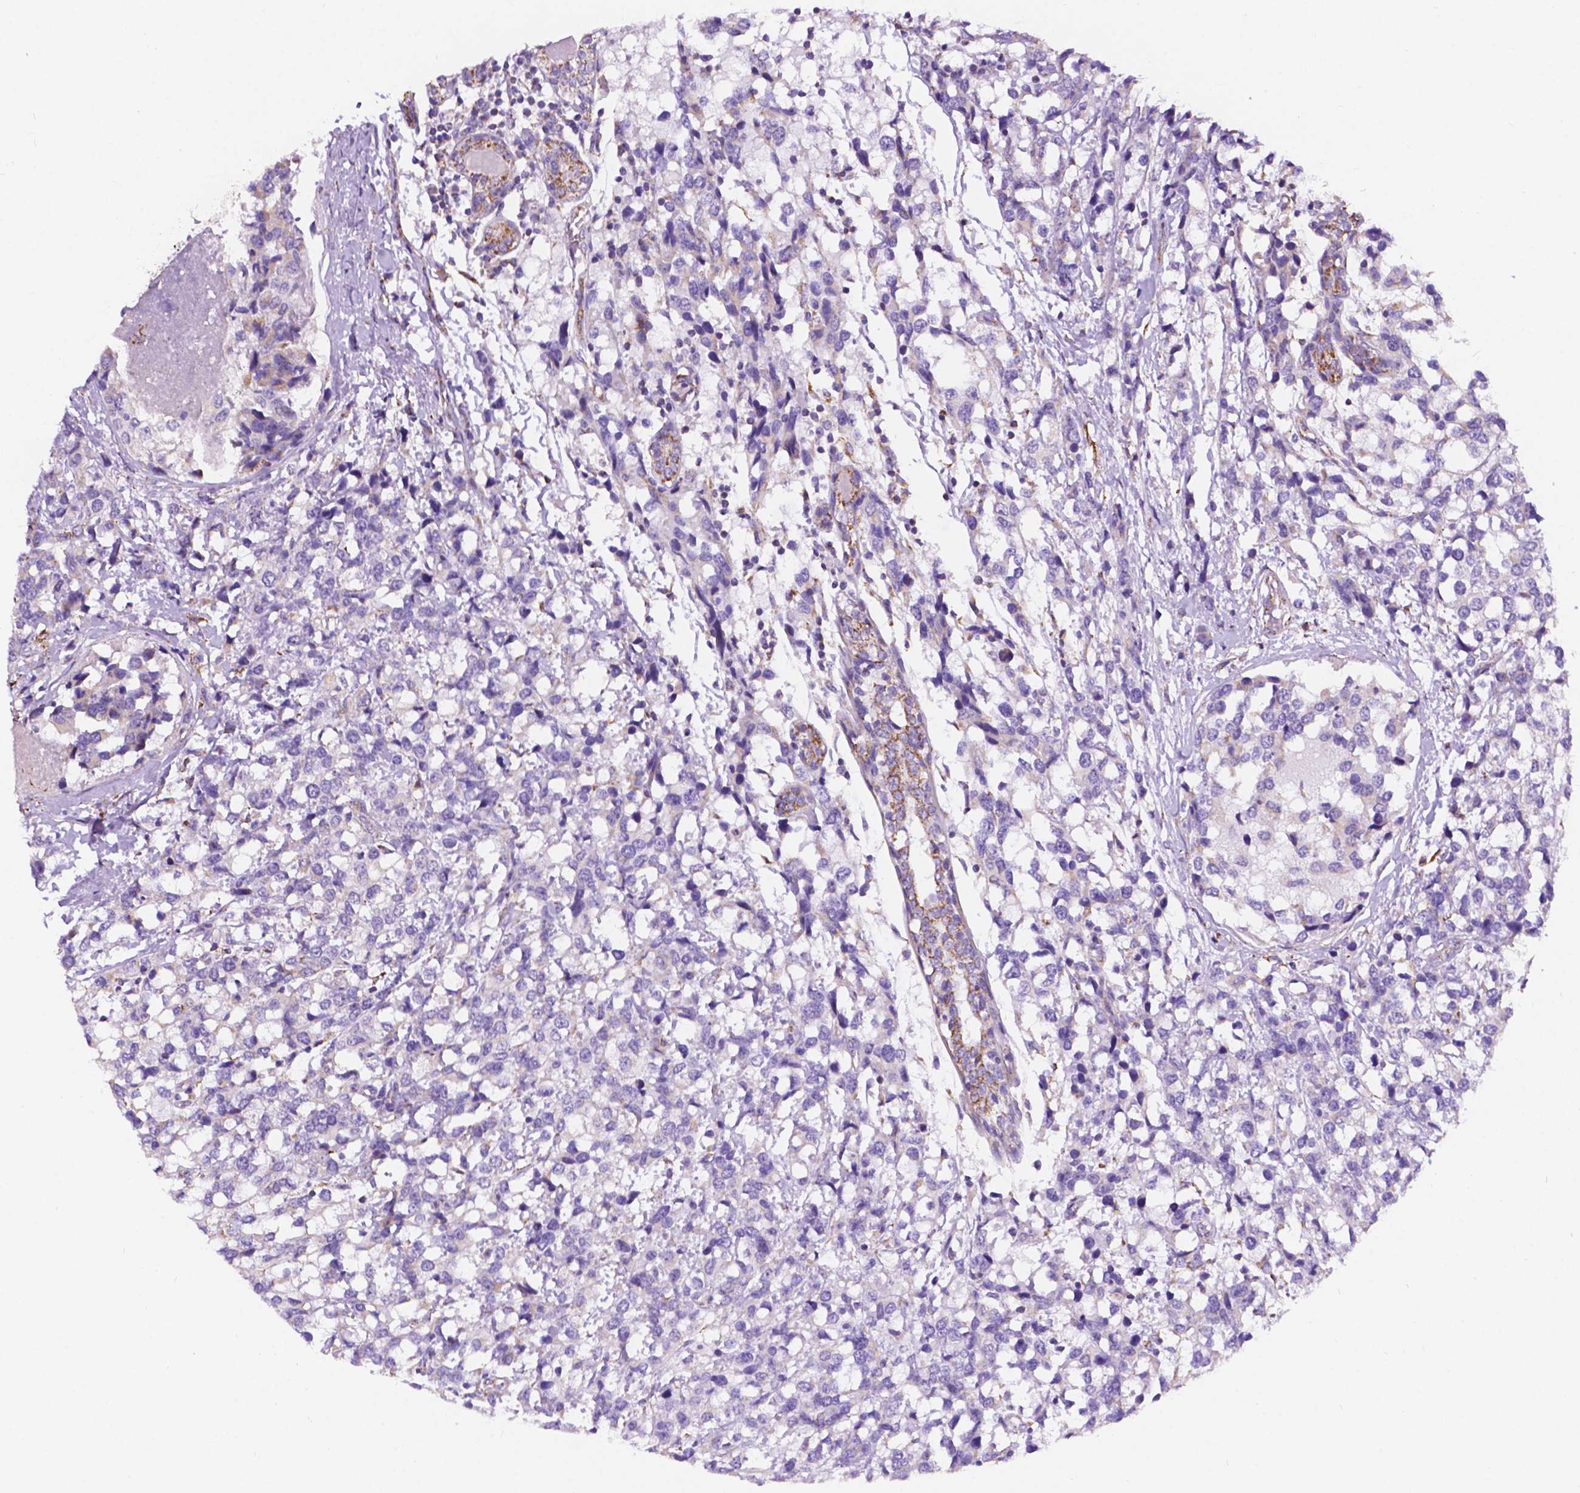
{"staining": {"intensity": "moderate", "quantity": "<25%", "location": "cytoplasmic/membranous"}, "tissue": "breast cancer", "cell_type": "Tumor cells", "image_type": "cancer", "snomed": [{"axis": "morphology", "description": "Lobular carcinoma"}, {"axis": "topography", "description": "Breast"}], "caption": "Breast cancer (lobular carcinoma) stained with immunohistochemistry demonstrates moderate cytoplasmic/membranous staining in approximately <25% of tumor cells.", "gene": "TRPV5", "patient": {"sex": "female", "age": 59}}